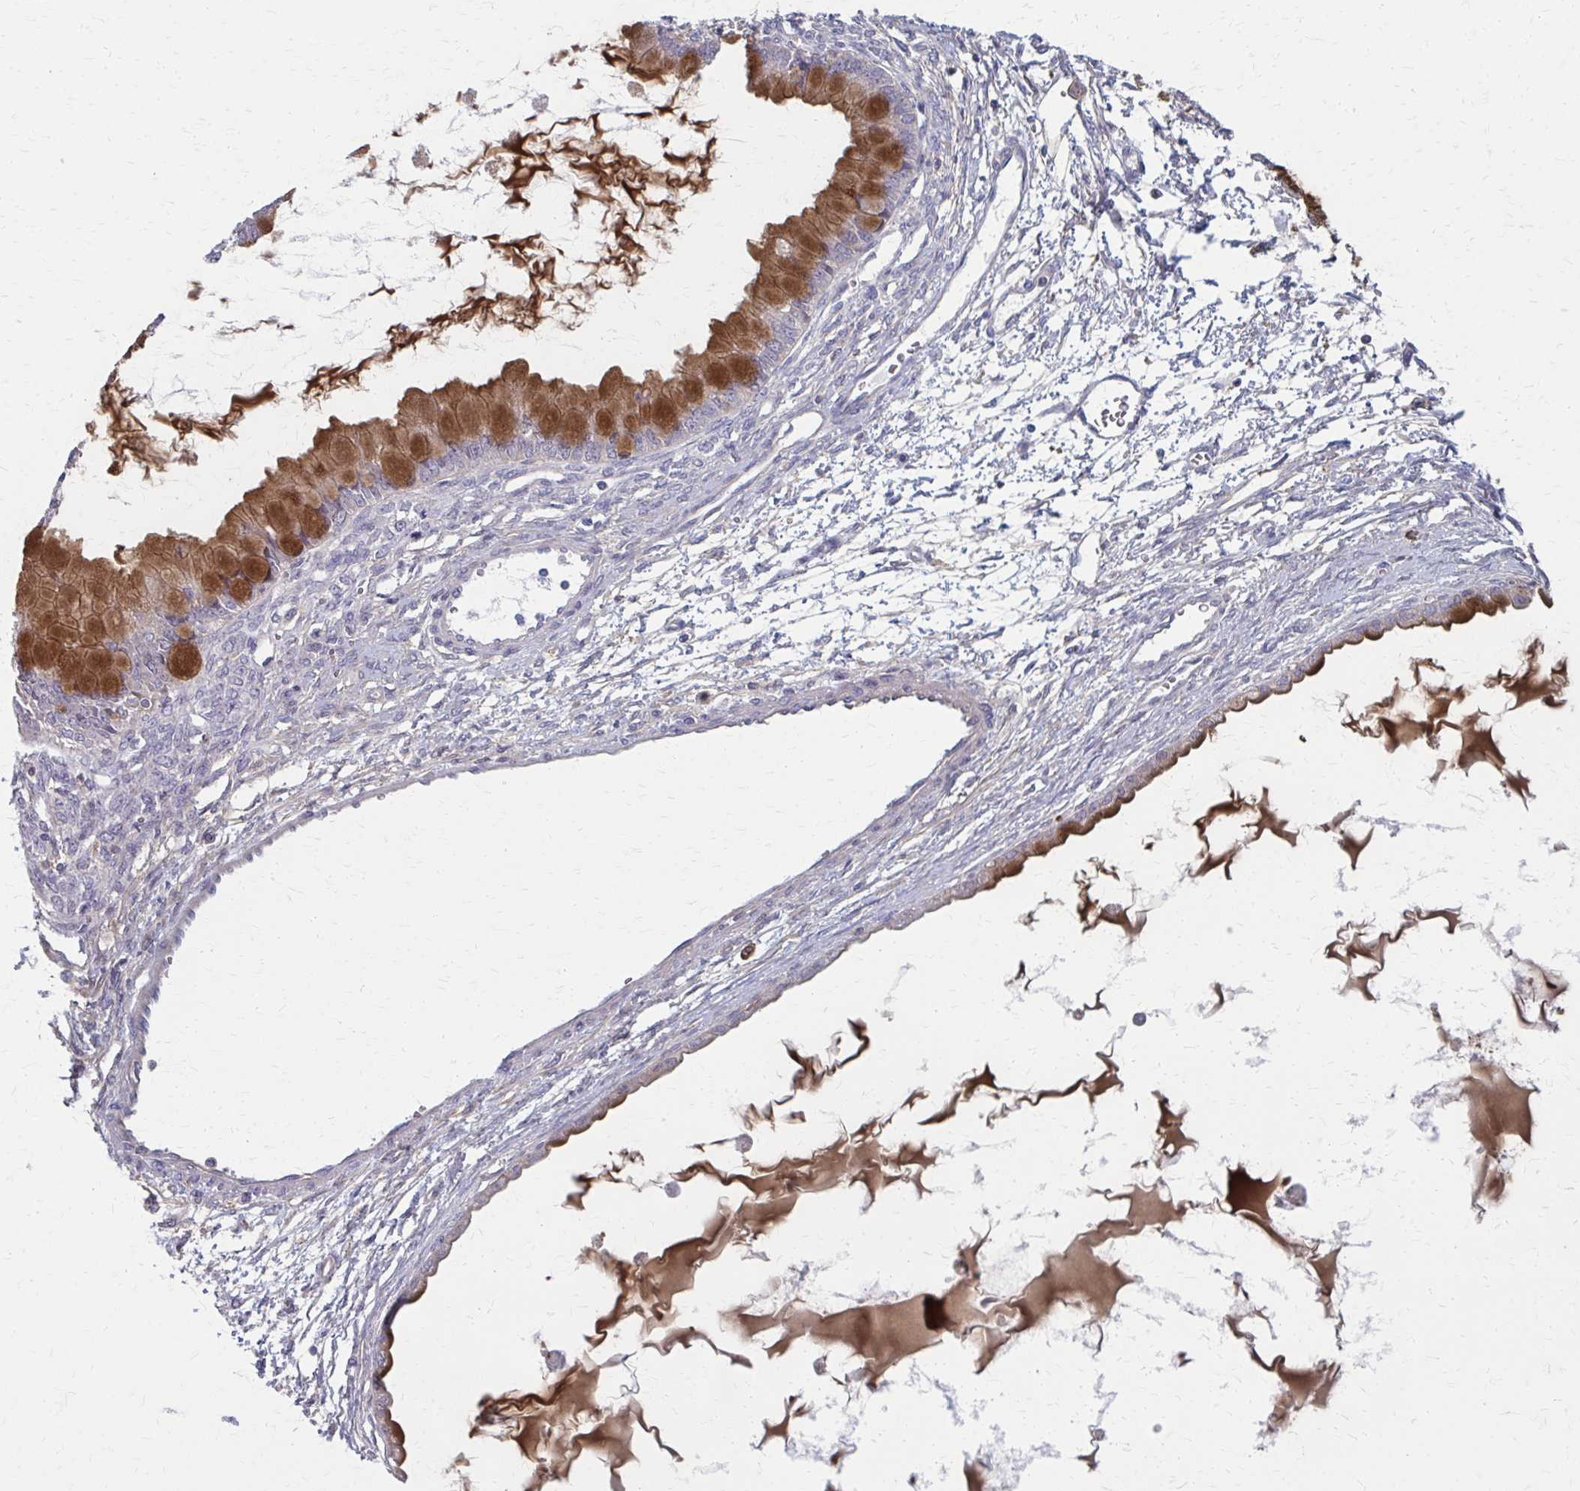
{"staining": {"intensity": "strong", "quantity": ">75%", "location": "cytoplasmic/membranous"}, "tissue": "ovarian cancer", "cell_type": "Tumor cells", "image_type": "cancer", "snomed": [{"axis": "morphology", "description": "Cystadenocarcinoma, mucinous, NOS"}, {"axis": "topography", "description": "Ovary"}], "caption": "IHC micrograph of human mucinous cystadenocarcinoma (ovarian) stained for a protein (brown), which reveals high levels of strong cytoplasmic/membranous expression in about >75% of tumor cells.", "gene": "MMP14", "patient": {"sex": "female", "age": 34}}